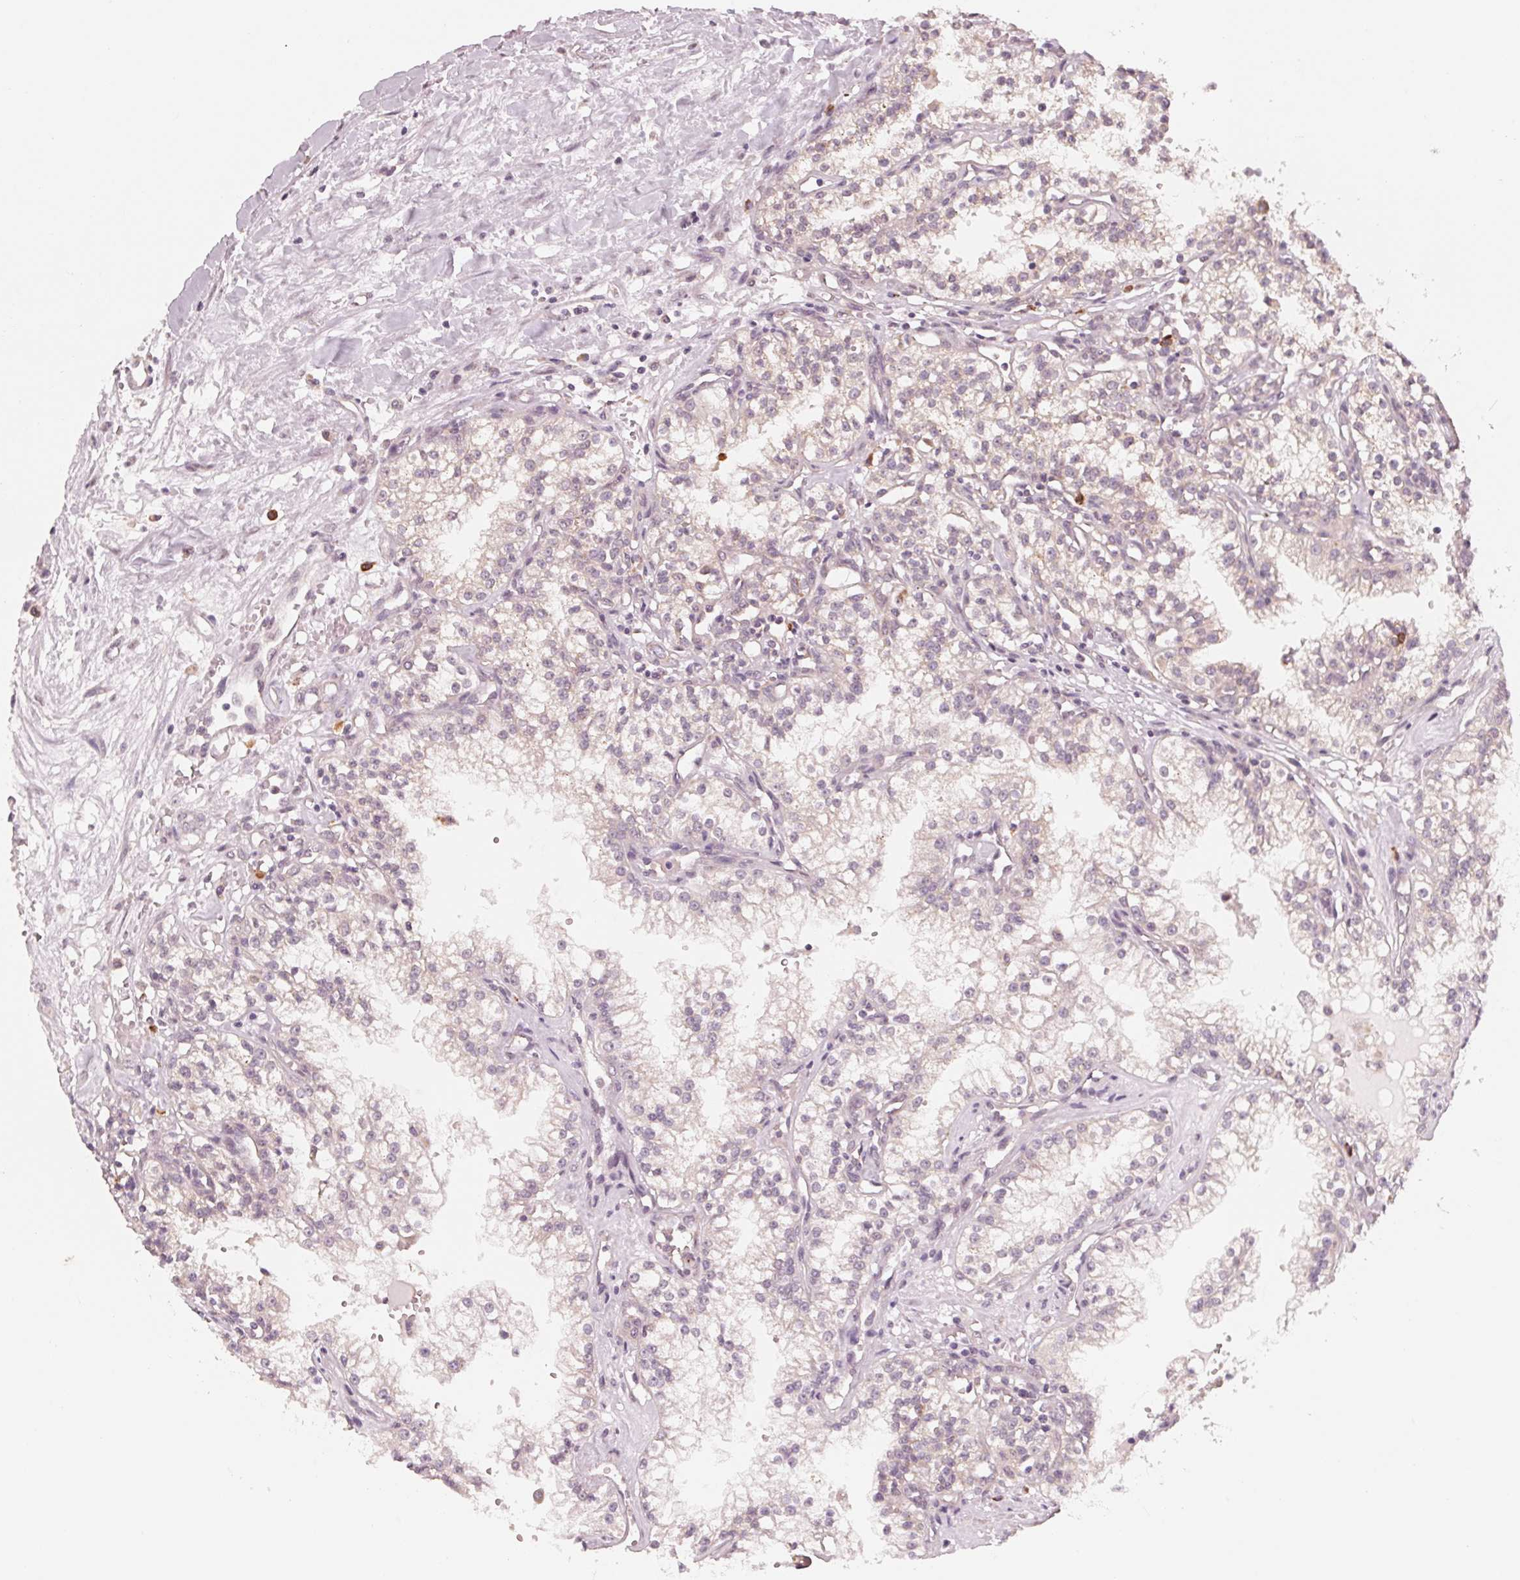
{"staining": {"intensity": "negative", "quantity": "none", "location": "none"}, "tissue": "renal cancer", "cell_type": "Tumor cells", "image_type": "cancer", "snomed": [{"axis": "morphology", "description": "Adenocarcinoma, NOS"}, {"axis": "topography", "description": "Kidney"}], "caption": "Immunohistochemical staining of human renal adenocarcinoma exhibits no significant expression in tumor cells.", "gene": "GIGYF2", "patient": {"sex": "male", "age": 36}}